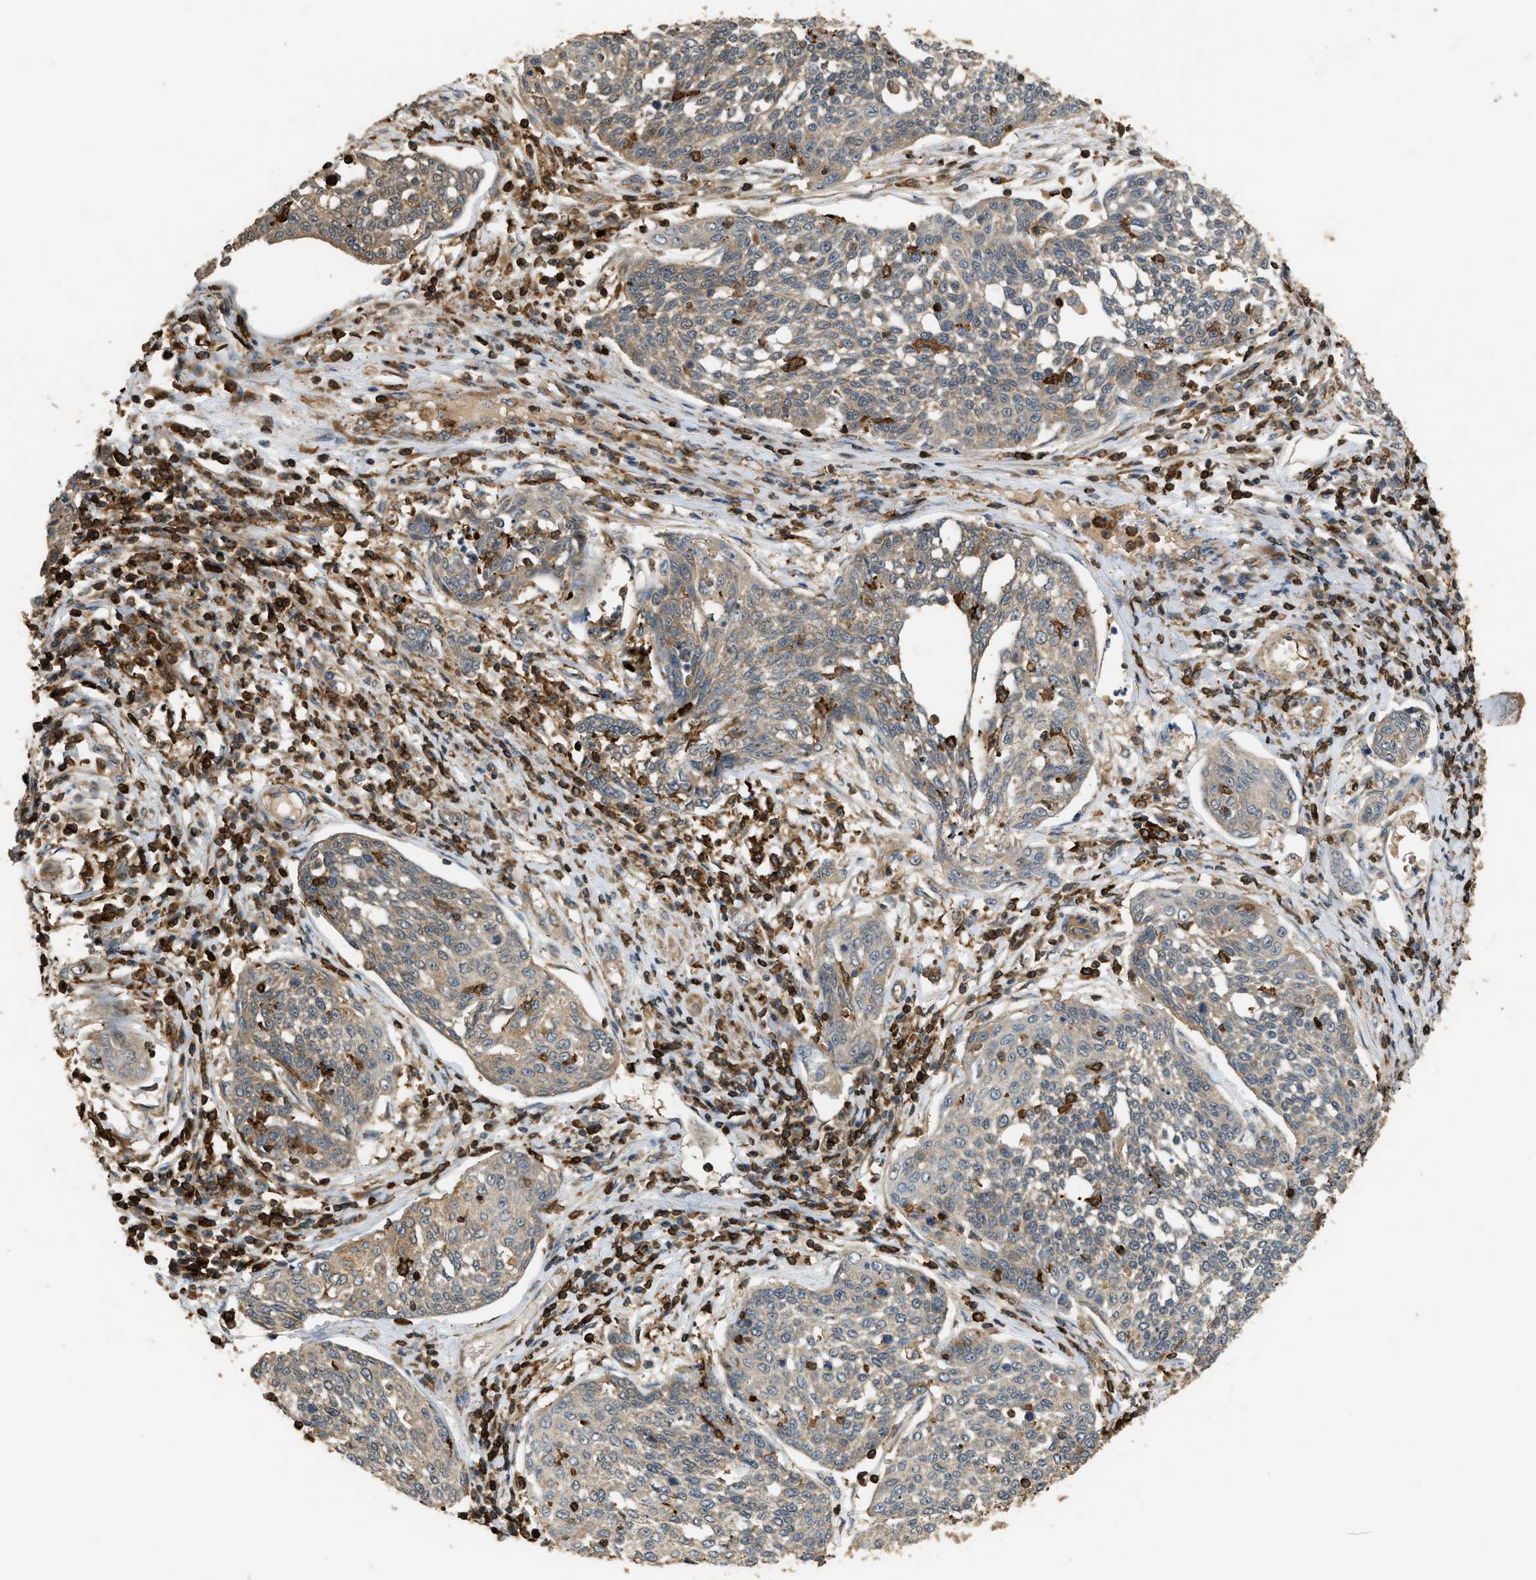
{"staining": {"intensity": "weak", "quantity": "<25%", "location": "cytoplasmic/membranous"}, "tissue": "cervical cancer", "cell_type": "Tumor cells", "image_type": "cancer", "snomed": [{"axis": "morphology", "description": "Squamous cell carcinoma, NOS"}, {"axis": "topography", "description": "Cervix"}], "caption": "Immunohistochemistry of human cervical squamous cell carcinoma displays no expression in tumor cells.", "gene": "GOPC", "patient": {"sex": "female", "age": 34}}